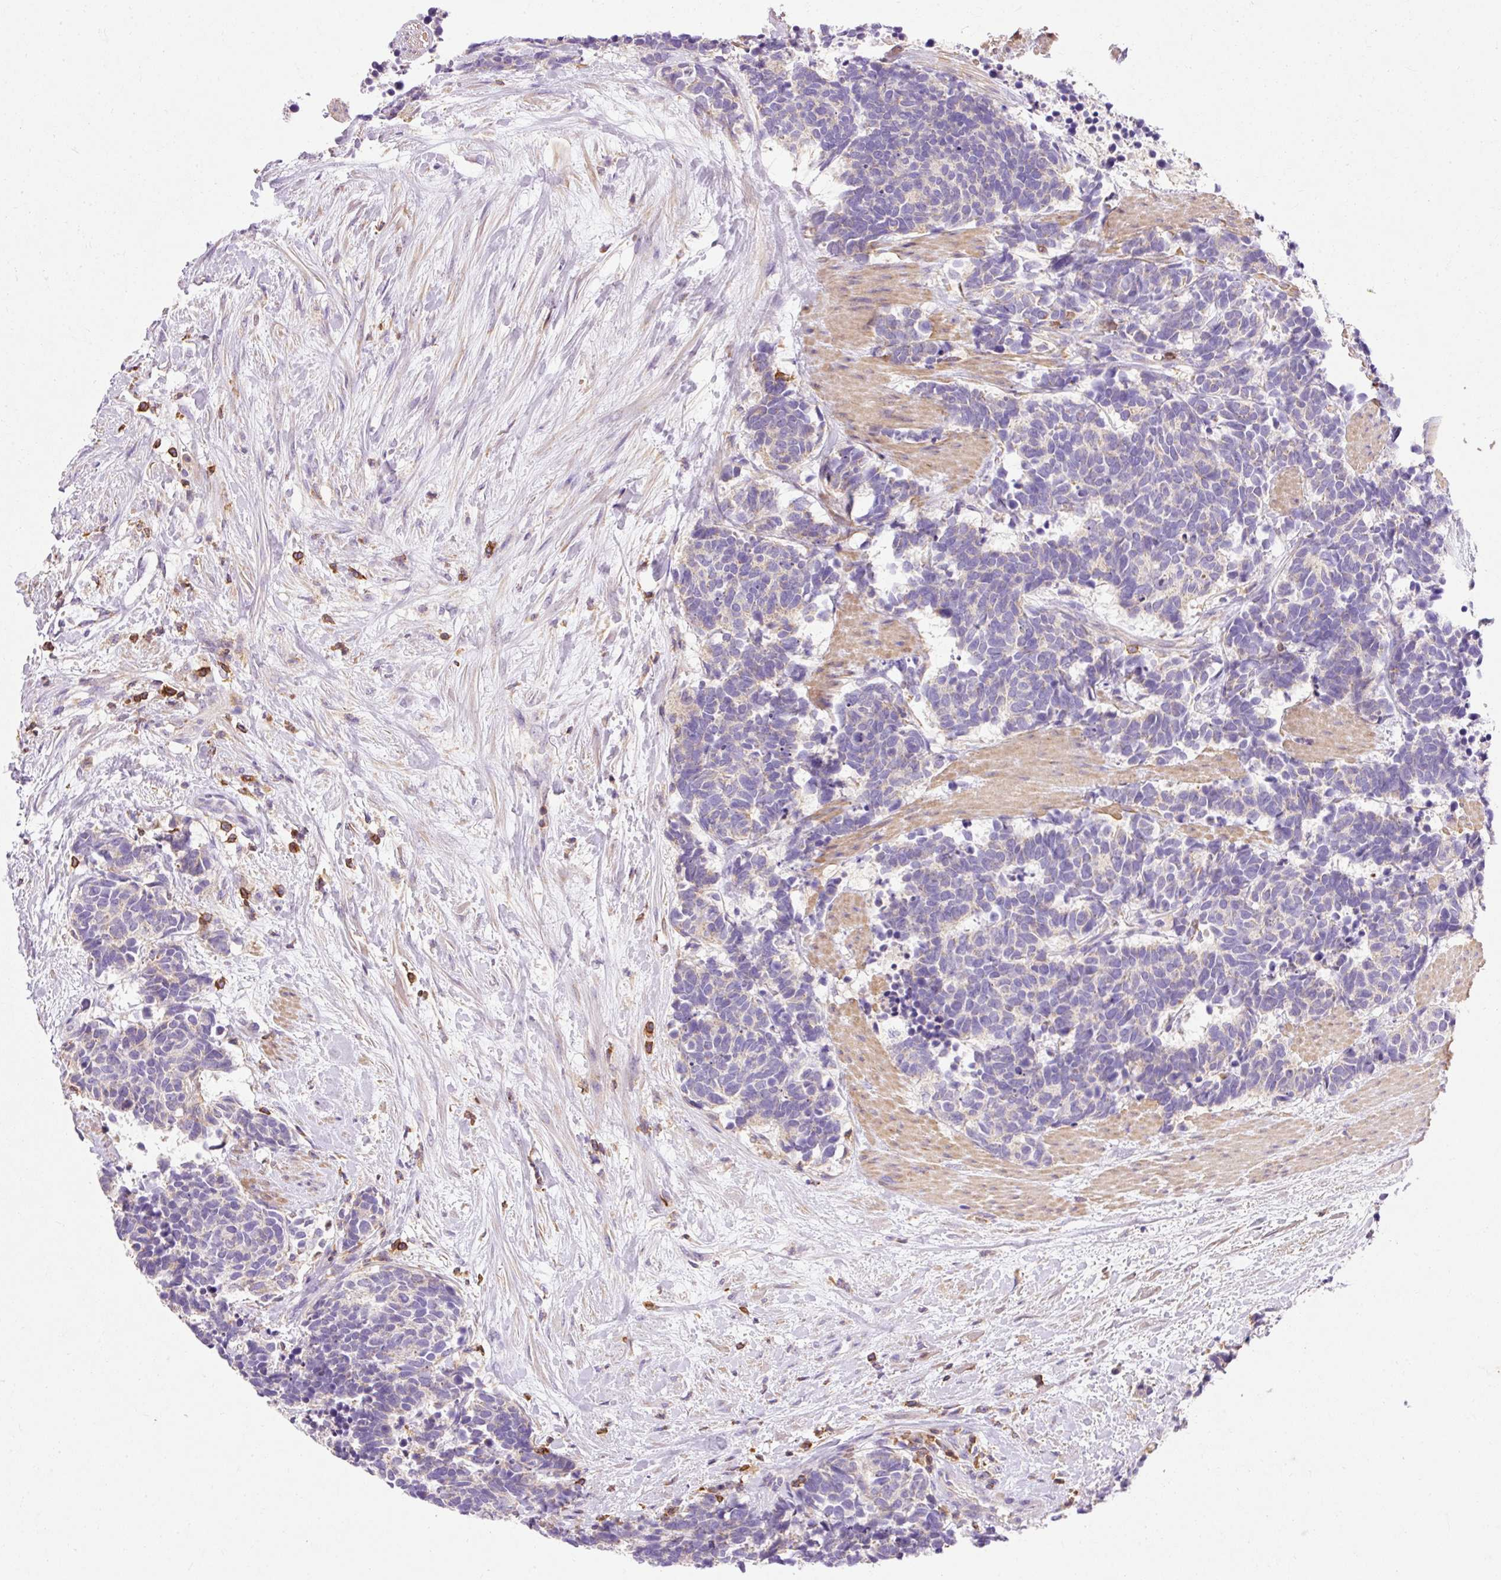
{"staining": {"intensity": "negative", "quantity": "none", "location": "none"}, "tissue": "carcinoid", "cell_type": "Tumor cells", "image_type": "cancer", "snomed": [{"axis": "morphology", "description": "Carcinoma, NOS"}, {"axis": "morphology", "description": "Carcinoid, malignant, NOS"}, {"axis": "topography", "description": "Prostate"}], "caption": "DAB (3,3'-diaminobenzidine) immunohistochemical staining of carcinoma reveals no significant staining in tumor cells.", "gene": "IMMT", "patient": {"sex": "male", "age": 57}}